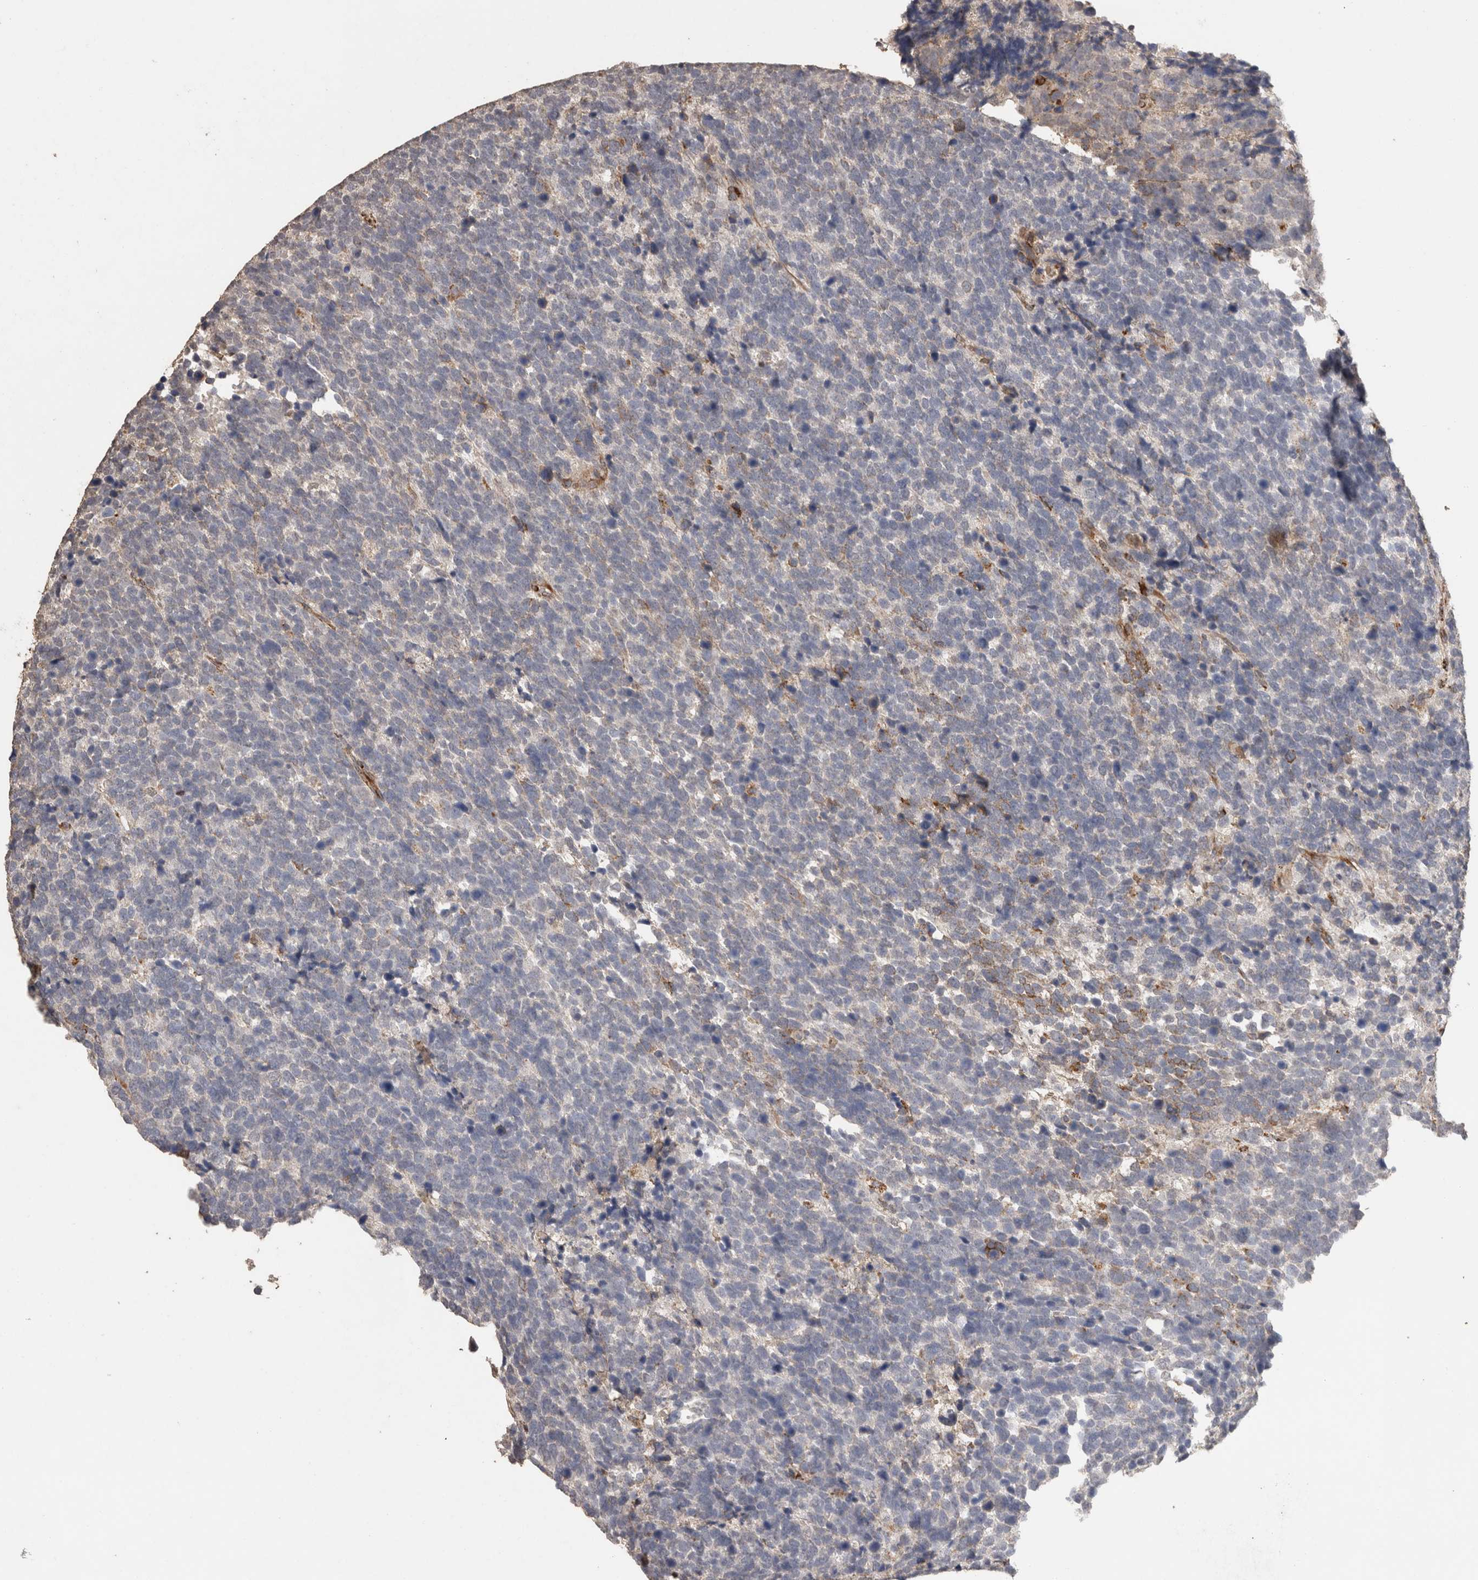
{"staining": {"intensity": "negative", "quantity": "none", "location": "none"}, "tissue": "urothelial cancer", "cell_type": "Tumor cells", "image_type": "cancer", "snomed": [{"axis": "morphology", "description": "Urothelial carcinoma, High grade"}, {"axis": "topography", "description": "Urinary bladder"}], "caption": "Urothelial cancer stained for a protein using immunohistochemistry (IHC) displays no staining tumor cells.", "gene": "C1QTNF5", "patient": {"sex": "female", "age": 82}}